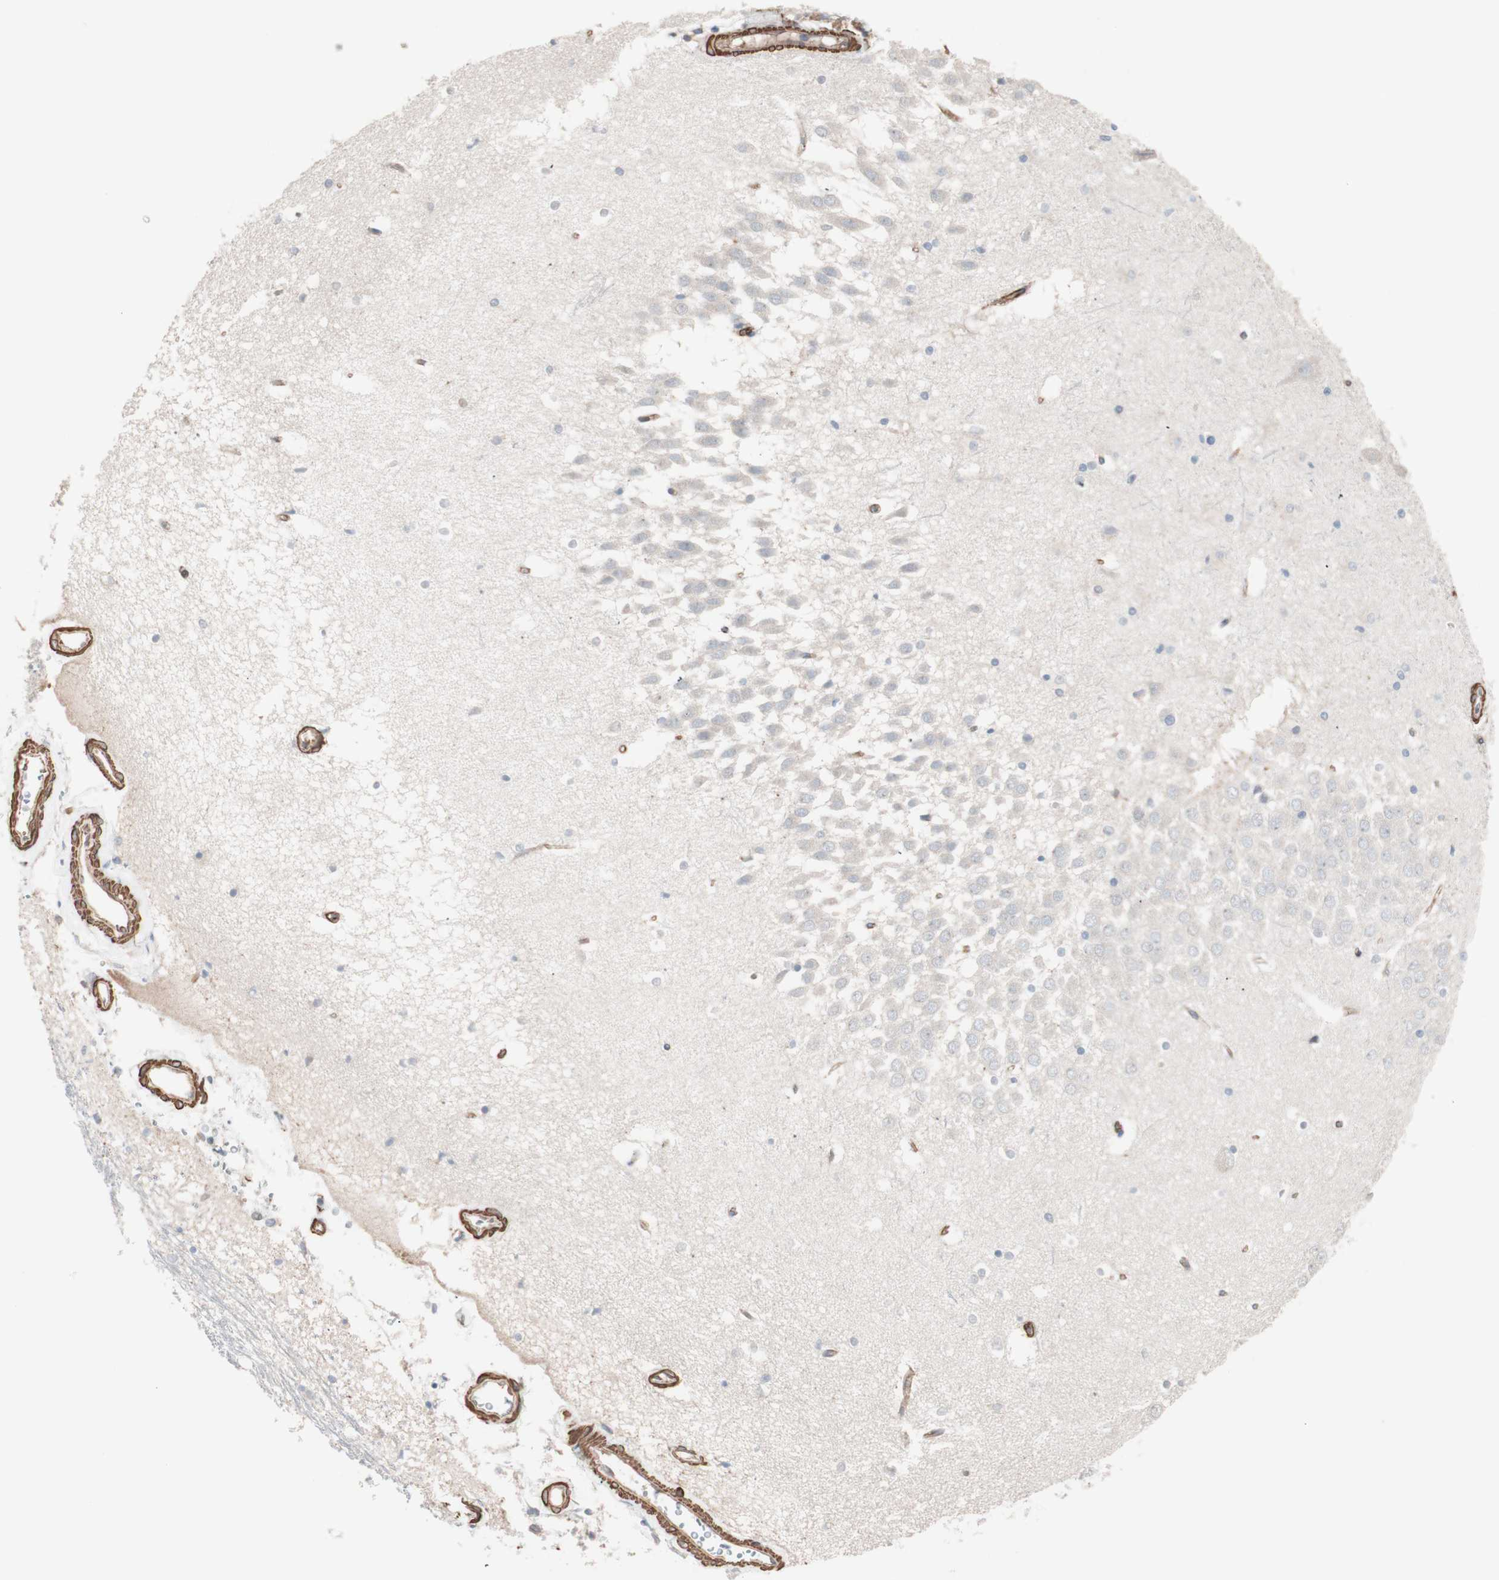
{"staining": {"intensity": "weak", "quantity": "<25%", "location": "cytoplasmic/membranous"}, "tissue": "hippocampus", "cell_type": "Glial cells", "image_type": "normal", "snomed": [{"axis": "morphology", "description": "Normal tissue, NOS"}, {"axis": "topography", "description": "Hippocampus"}], "caption": "This is an IHC histopathology image of unremarkable hippocampus. There is no expression in glial cells.", "gene": "ALG5", "patient": {"sex": "male", "age": 45}}